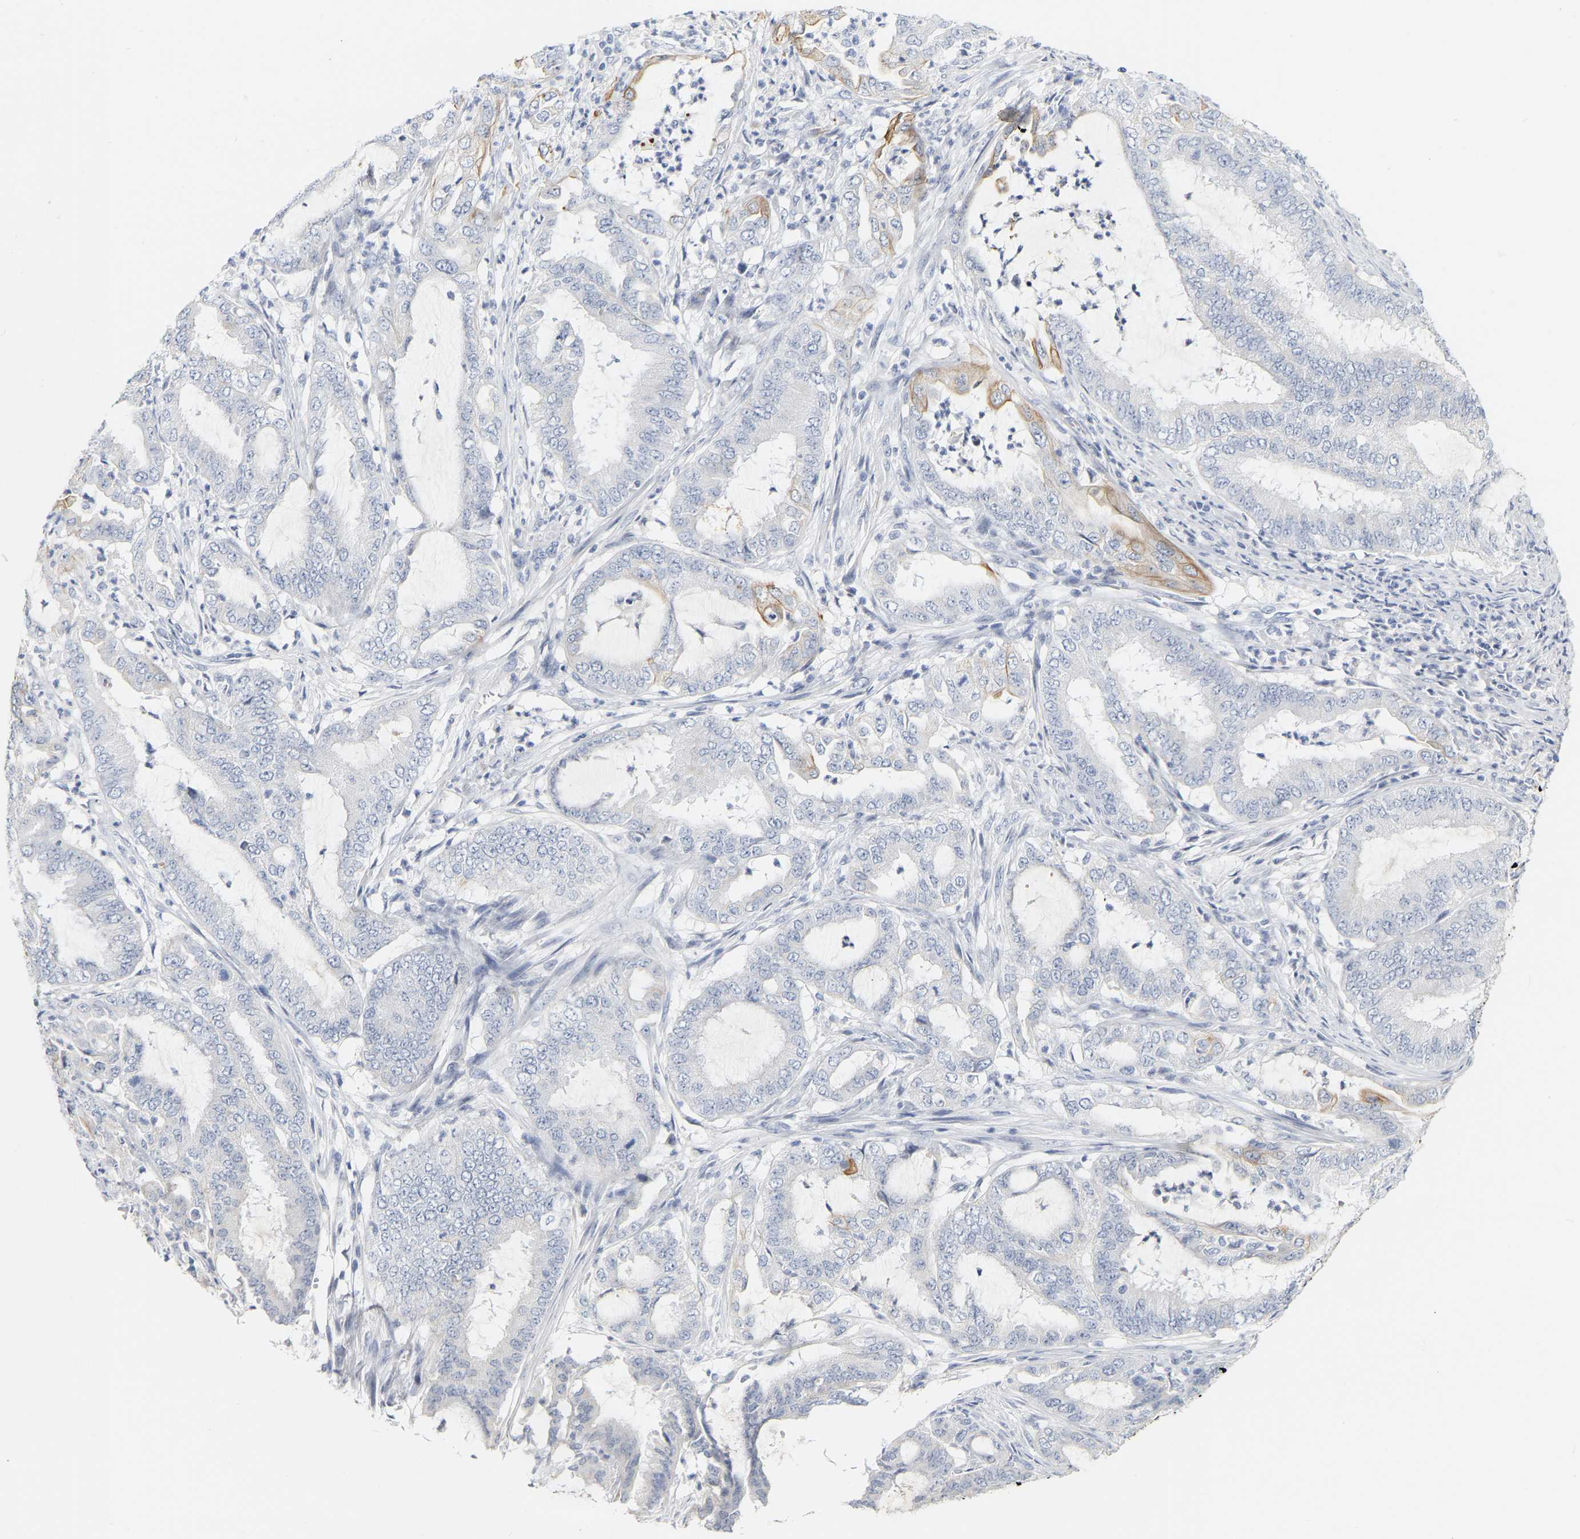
{"staining": {"intensity": "negative", "quantity": "none", "location": "none"}, "tissue": "endometrial cancer", "cell_type": "Tumor cells", "image_type": "cancer", "snomed": [{"axis": "morphology", "description": "Adenocarcinoma, NOS"}, {"axis": "topography", "description": "Endometrium"}], "caption": "This is an IHC micrograph of human adenocarcinoma (endometrial). There is no expression in tumor cells.", "gene": "KRT76", "patient": {"sex": "female", "age": 51}}